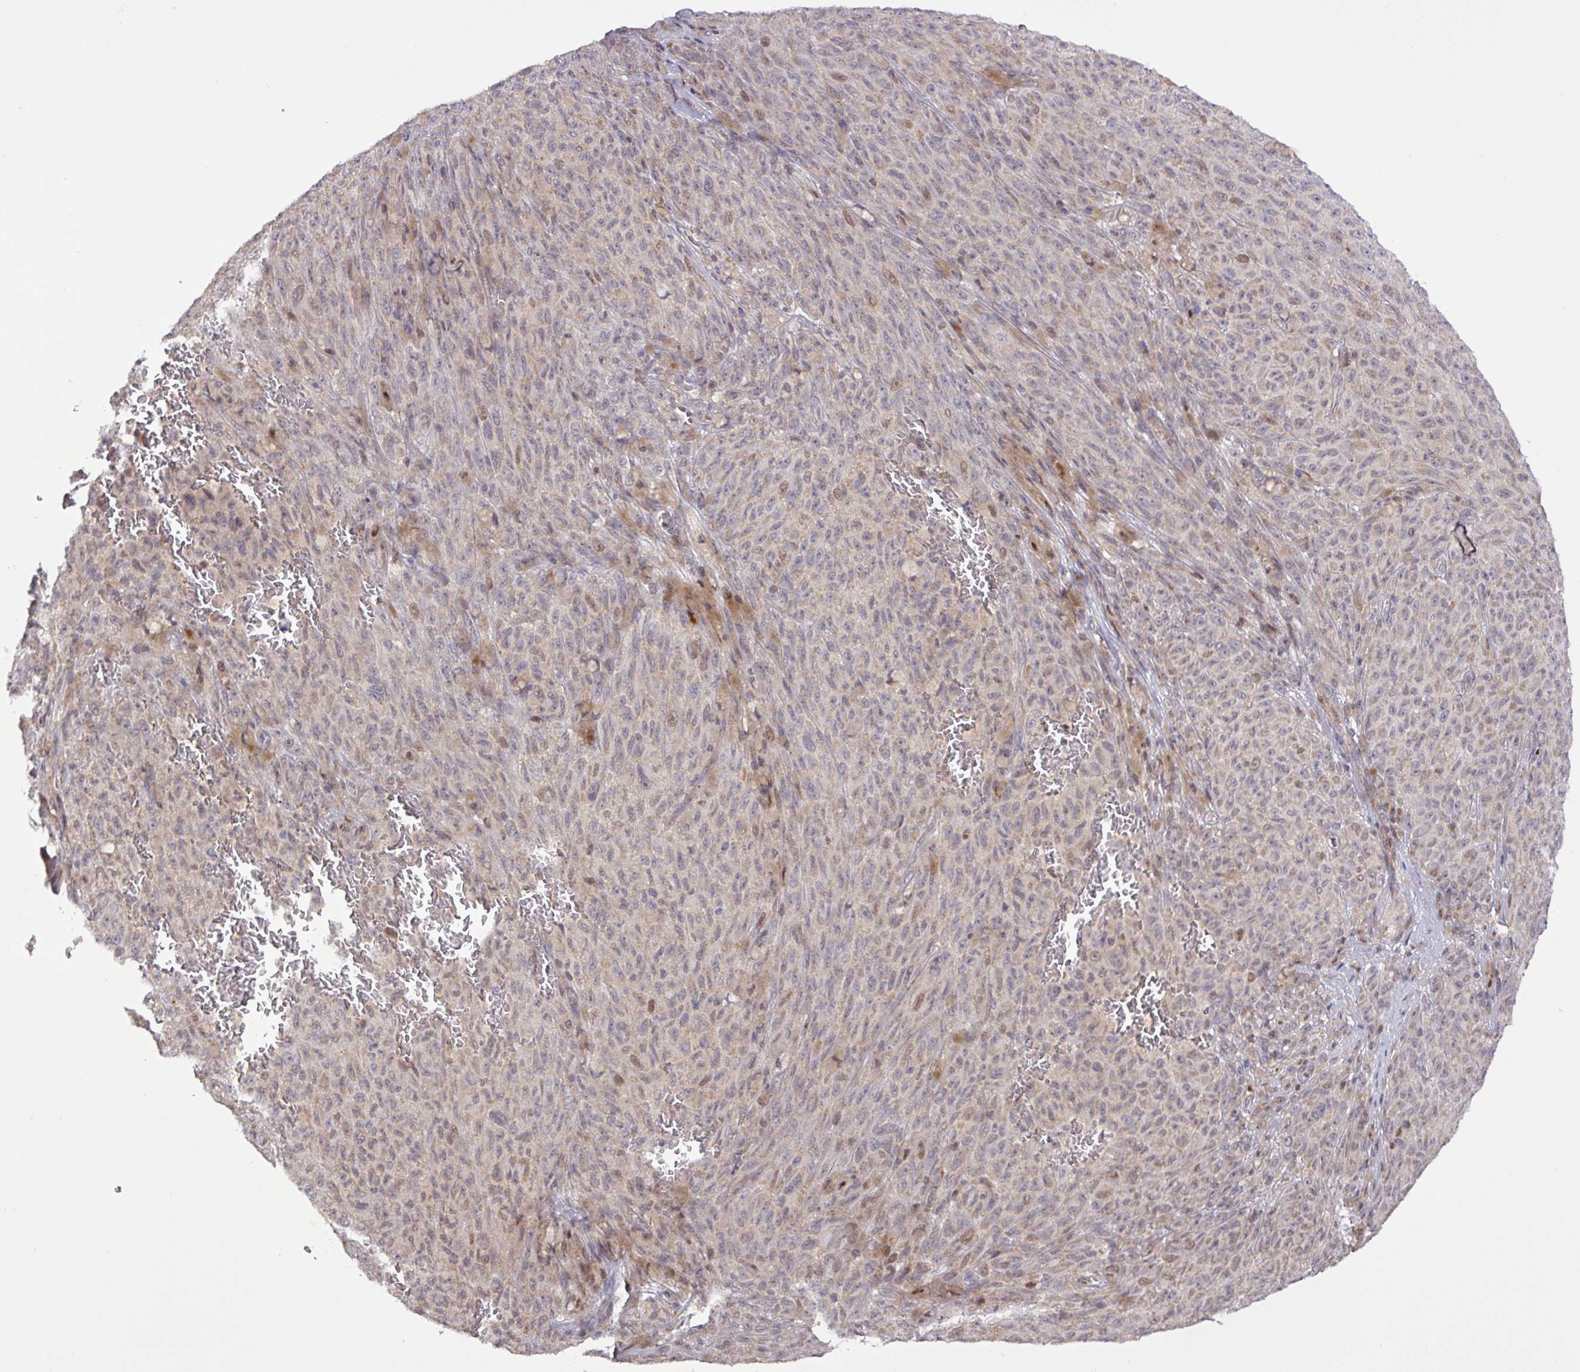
{"staining": {"intensity": "moderate", "quantity": "<25%", "location": "nuclear"}, "tissue": "melanoma", "cell_type": "Tumor cells", "image_type": "cancer", "snomed": [{"axis": "morphology", "description": "Malignant melanoma, NOS"}, {"axis": "topography", "description": "Skin"}], "caption": "Protein positivity by IHC displays moderate nuclear staining in about <25% of tumor cells in melanoma.", "gene": "RTL3", "patient": {"sex": "female", "age": 82}}